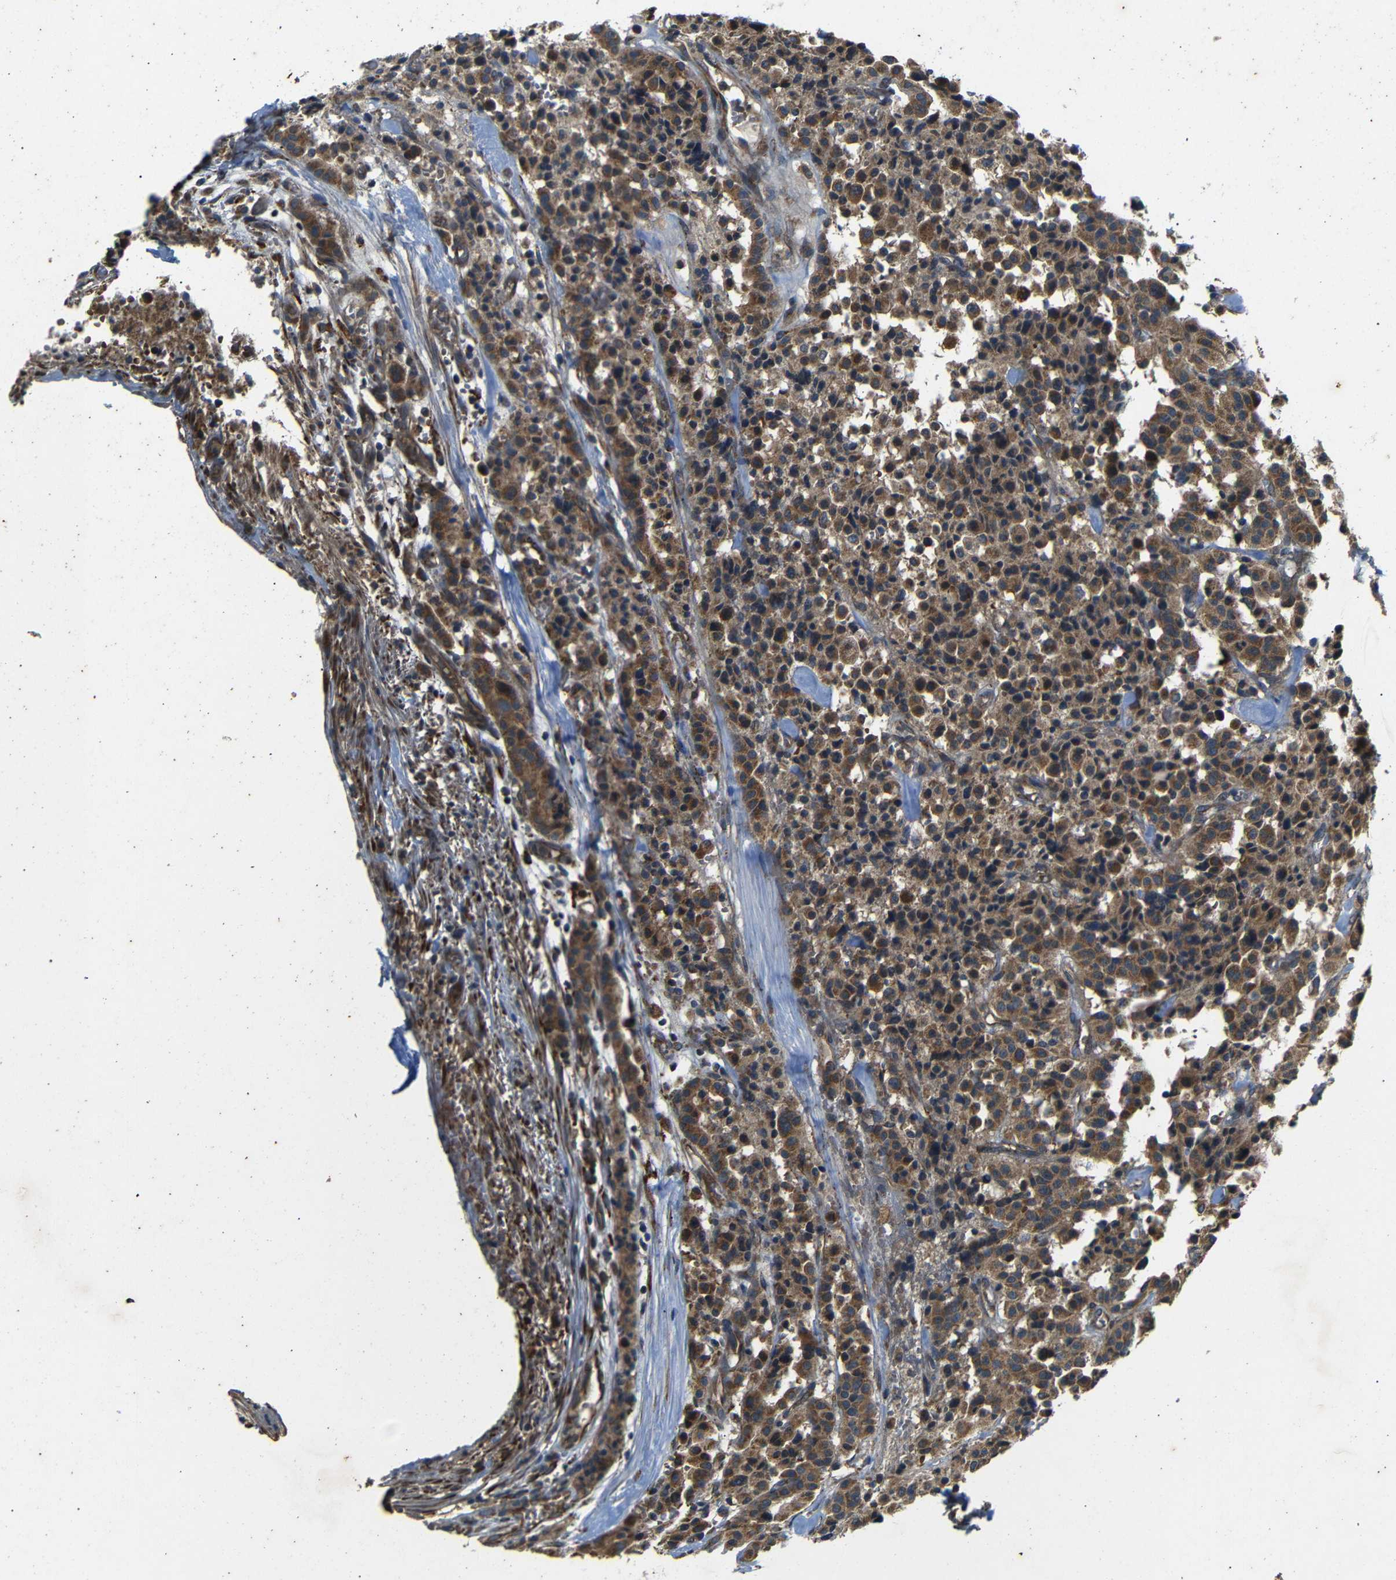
{"staining": {"intensity": "moderate", "quantity": ">75%", "location": "cytoplasmic/membranous"}, "tissue": "carcinoid", "cell_type": "Tumor cells", "image_type": "cancer", "snomed": [{"axis": "morphology", "description": "Carcinoid, malignant, NOS"}, {"axis": "topography", "description": "Lung"}], "caption": "The image reveals staining of carcinoid (malignant), revealing moderate cytoplasmic/membranous protein positivity (brown color) within tumor cells.", "gene": "TRPC1", "patient": {"sex": "male", "age": 30}}